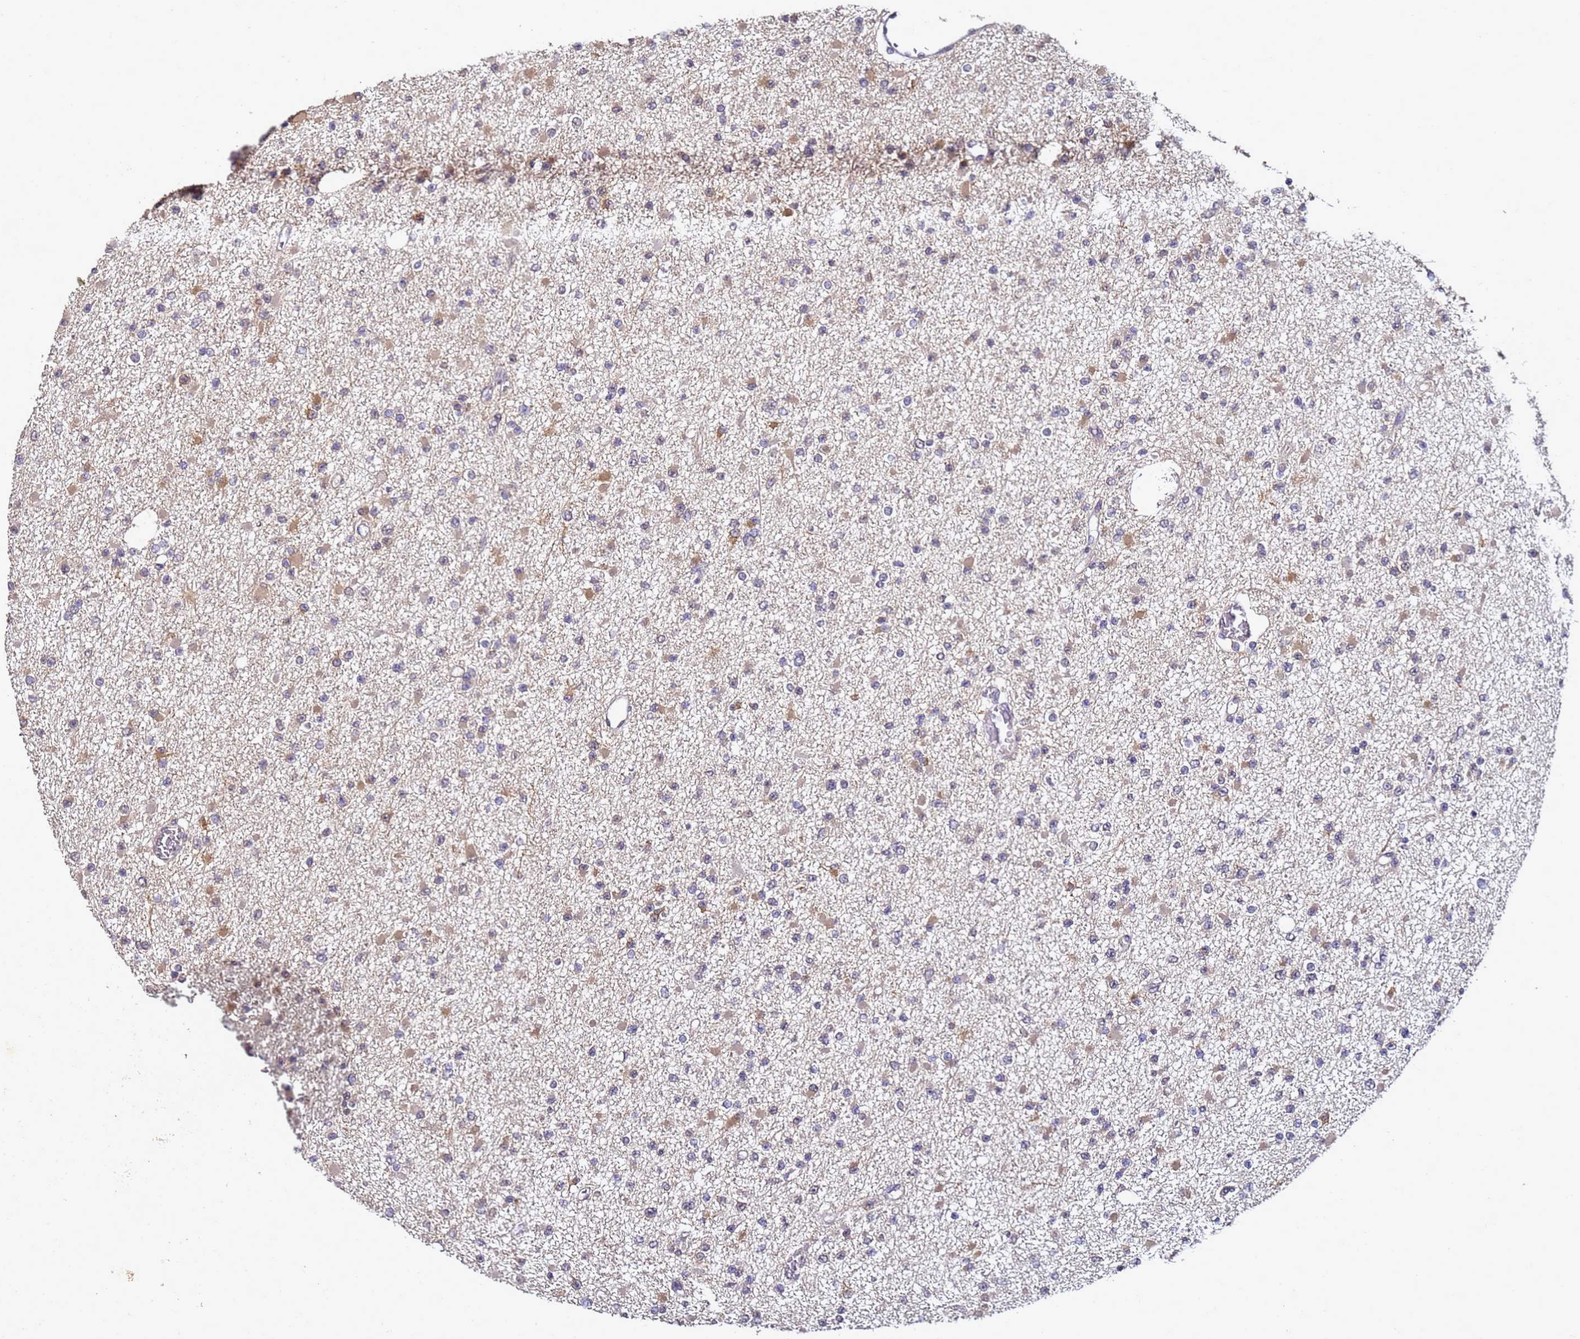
{"staining": {"intensity": "weak", "quantity": "25%-75%", "location": "cytoplasmic/membranous"}, "tissue": "glioma", "cell_type": "Tumor cells", "image_type": "cancer", "snomed": [{"axis": "morphology", "description": "Glioma, malignant, Low grade"}, {"axis": "topography", "description": "Brain"}], "caption": "Weak cytoplasmic/membranous expression for a protein is seen in approximately 25%-75% of tumor cells of glioma using immunohistochemistry (IHC).", "gene": "ANKRD17", "patient": {"sex": "female", "age": 22}}